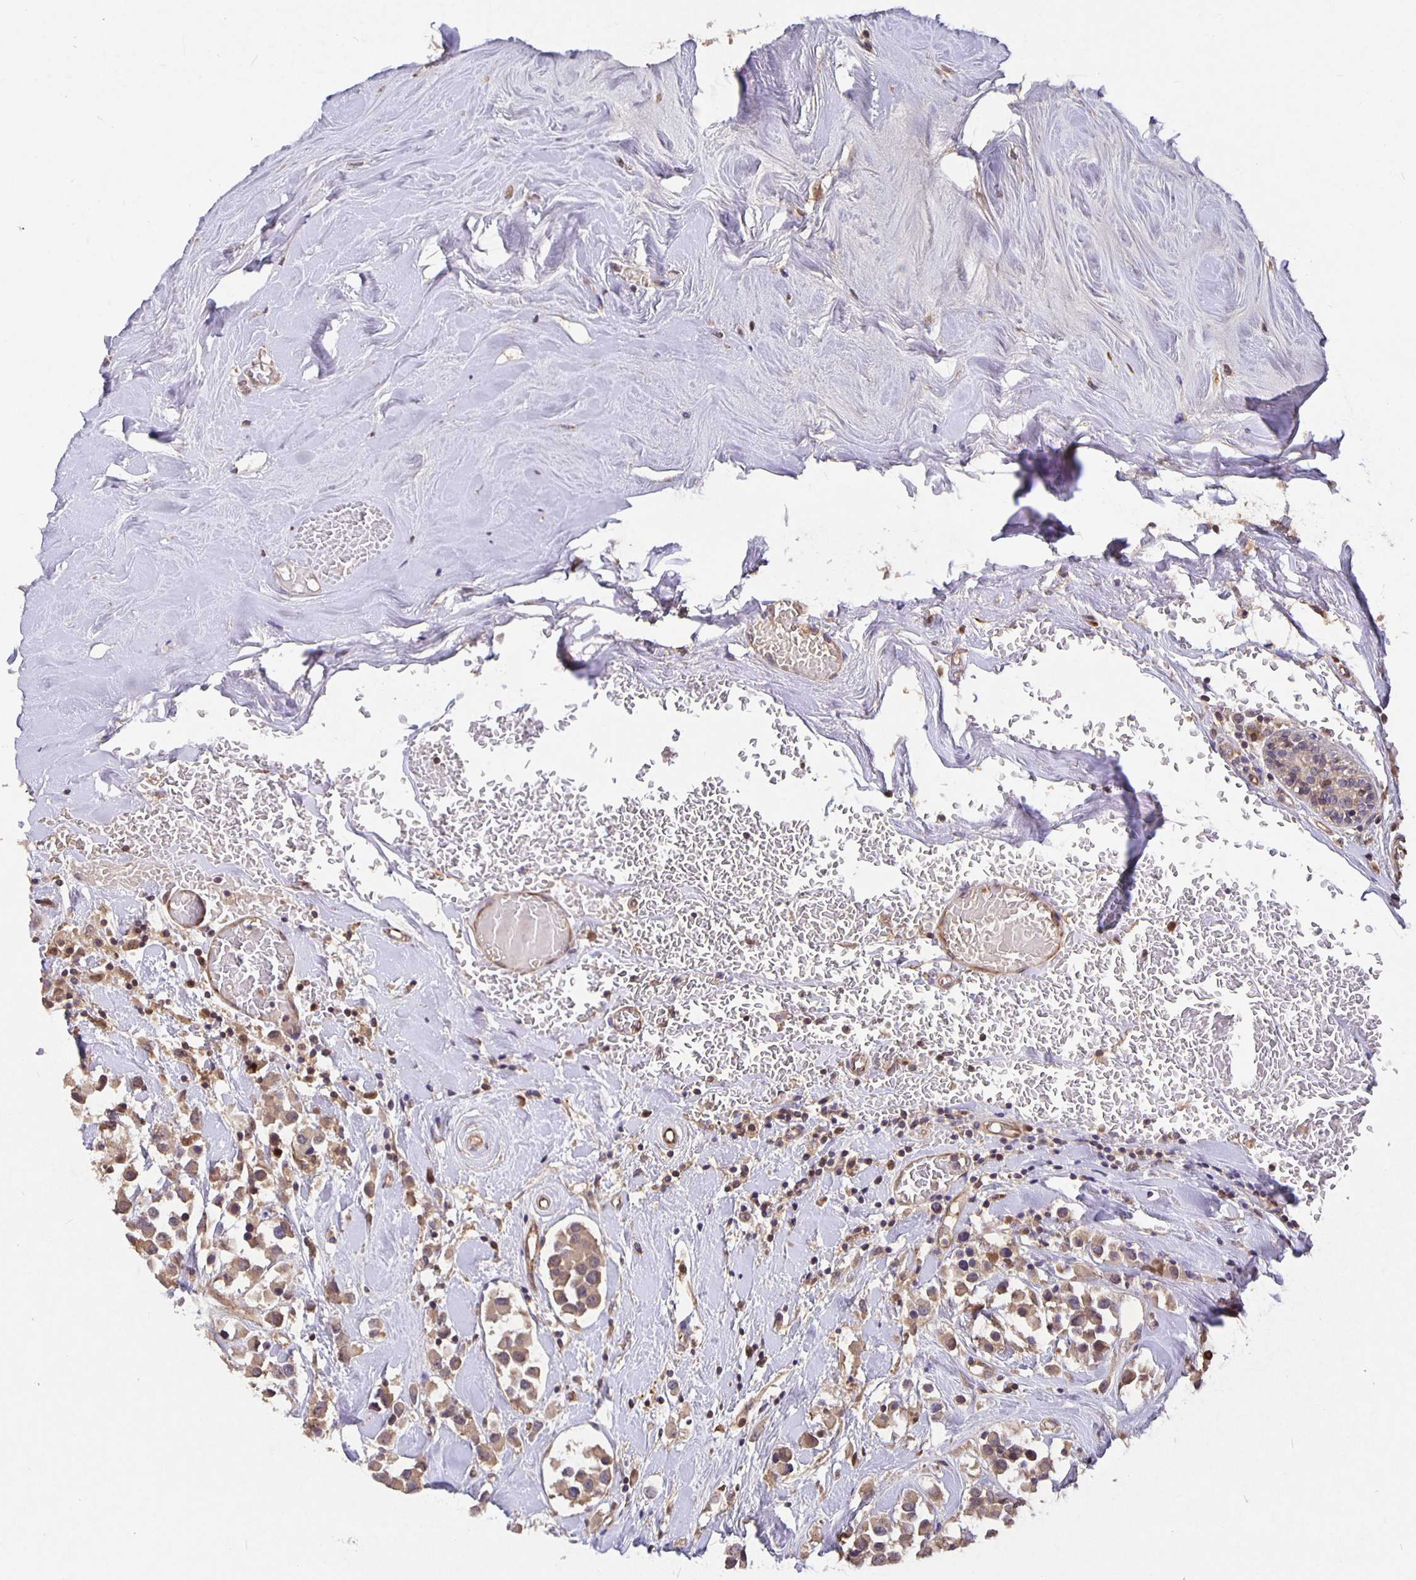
{"staining": {"intensity": "weak", "quantity": ">75%", "location": "cytoplasmic/membranous"}, "tissue": "breast cancer", "cell_type": "Tumor cells", "image_type": "cancer", "snomed": [{"axis": "morphology", "description": "Duct carcinoma"}, {"axis": "topography", "description": "Breast"}], "caption": "This is an image of immunohistochemistry staining of breast cancer, which shows weak positivity in the cytoplasmic/membranous of tumor cells.", "gene": "NOG", "patient": {"sex": "female", "age": 61}}